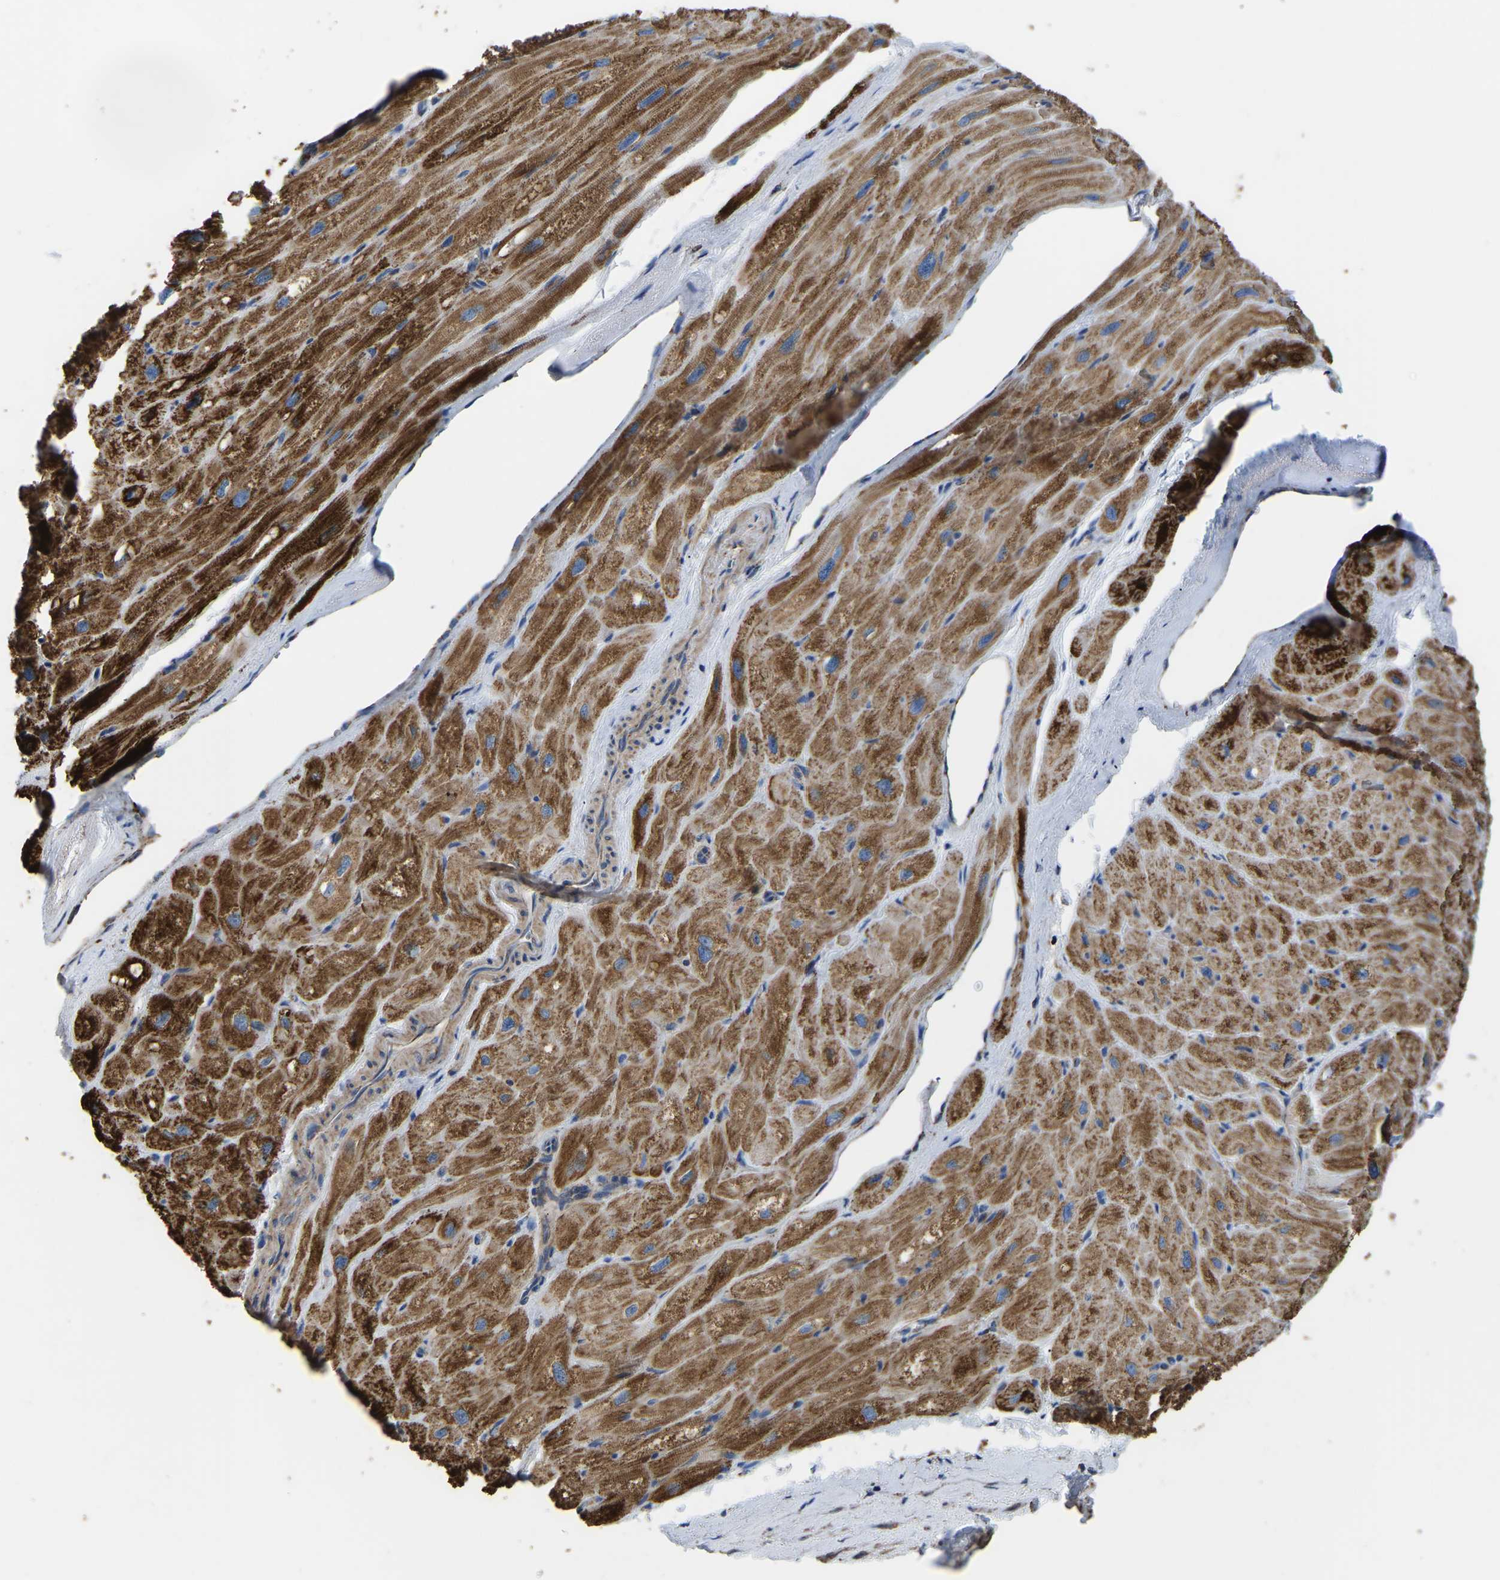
{"staining": {"intensity": "strong", "quantity": ">75%", "location": "cytoplasmic/membranous"}, "tissue": "heart muscle", "cell_type": "Cardiomyocytes", "image_type": "normal", "snomed": [{"axis": "morphology", "description": "Normal tissue, NOS"}, {"axis": "topography", "description": "Heart"}], "caption": "A brown stain labels strong cytoplasmic/membranous staining of a protein in cardiomyocytes of unremarkable human heart muscle. (DAB = brown stain, brightfield microscopy at high magnification).", "gene": "ETFA", "patient": {"sex": "male", "age": 49}}